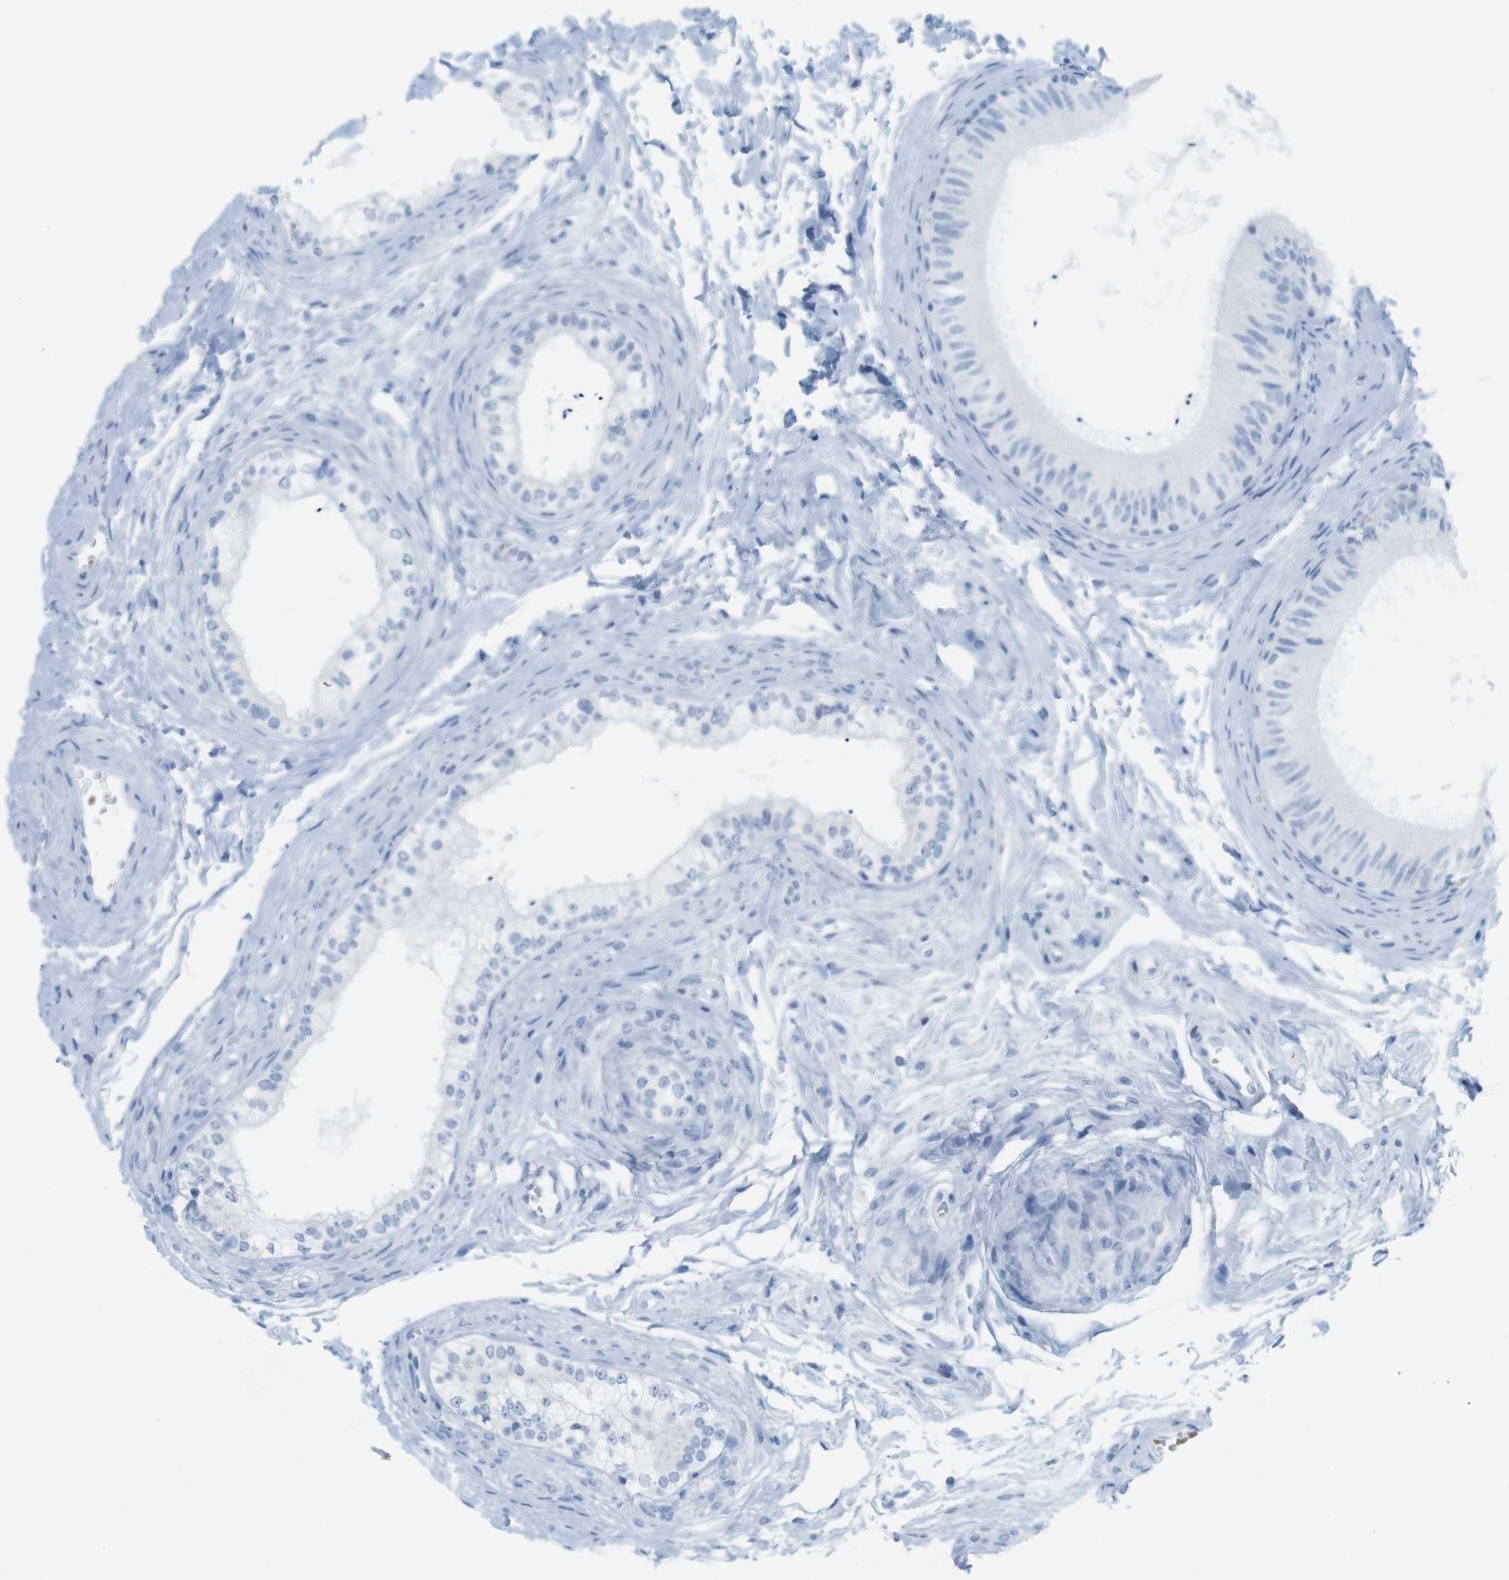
{"staining": {"intensity": "negative", "quantity": "none", "location": "none"}, "tissue": "epididymis", "cell_type": "Glandular cells", "image_type": "normal", "snomed": [{"axis": "morphology", "description": "Normal tissue, NOS"}, {"axis": "topography", "description": "Epididymis"}], "caption": "This photomicrograph is of benign epididymis stained with IHC to label a protein in brown with the nuclei are counter-stained blue. There is no expression in glandular cells. (Brightfield microscopy of DAB IHC at high magnification).", "gene": "TNNT2", "patient": {"sex": "male", "age": 56}}